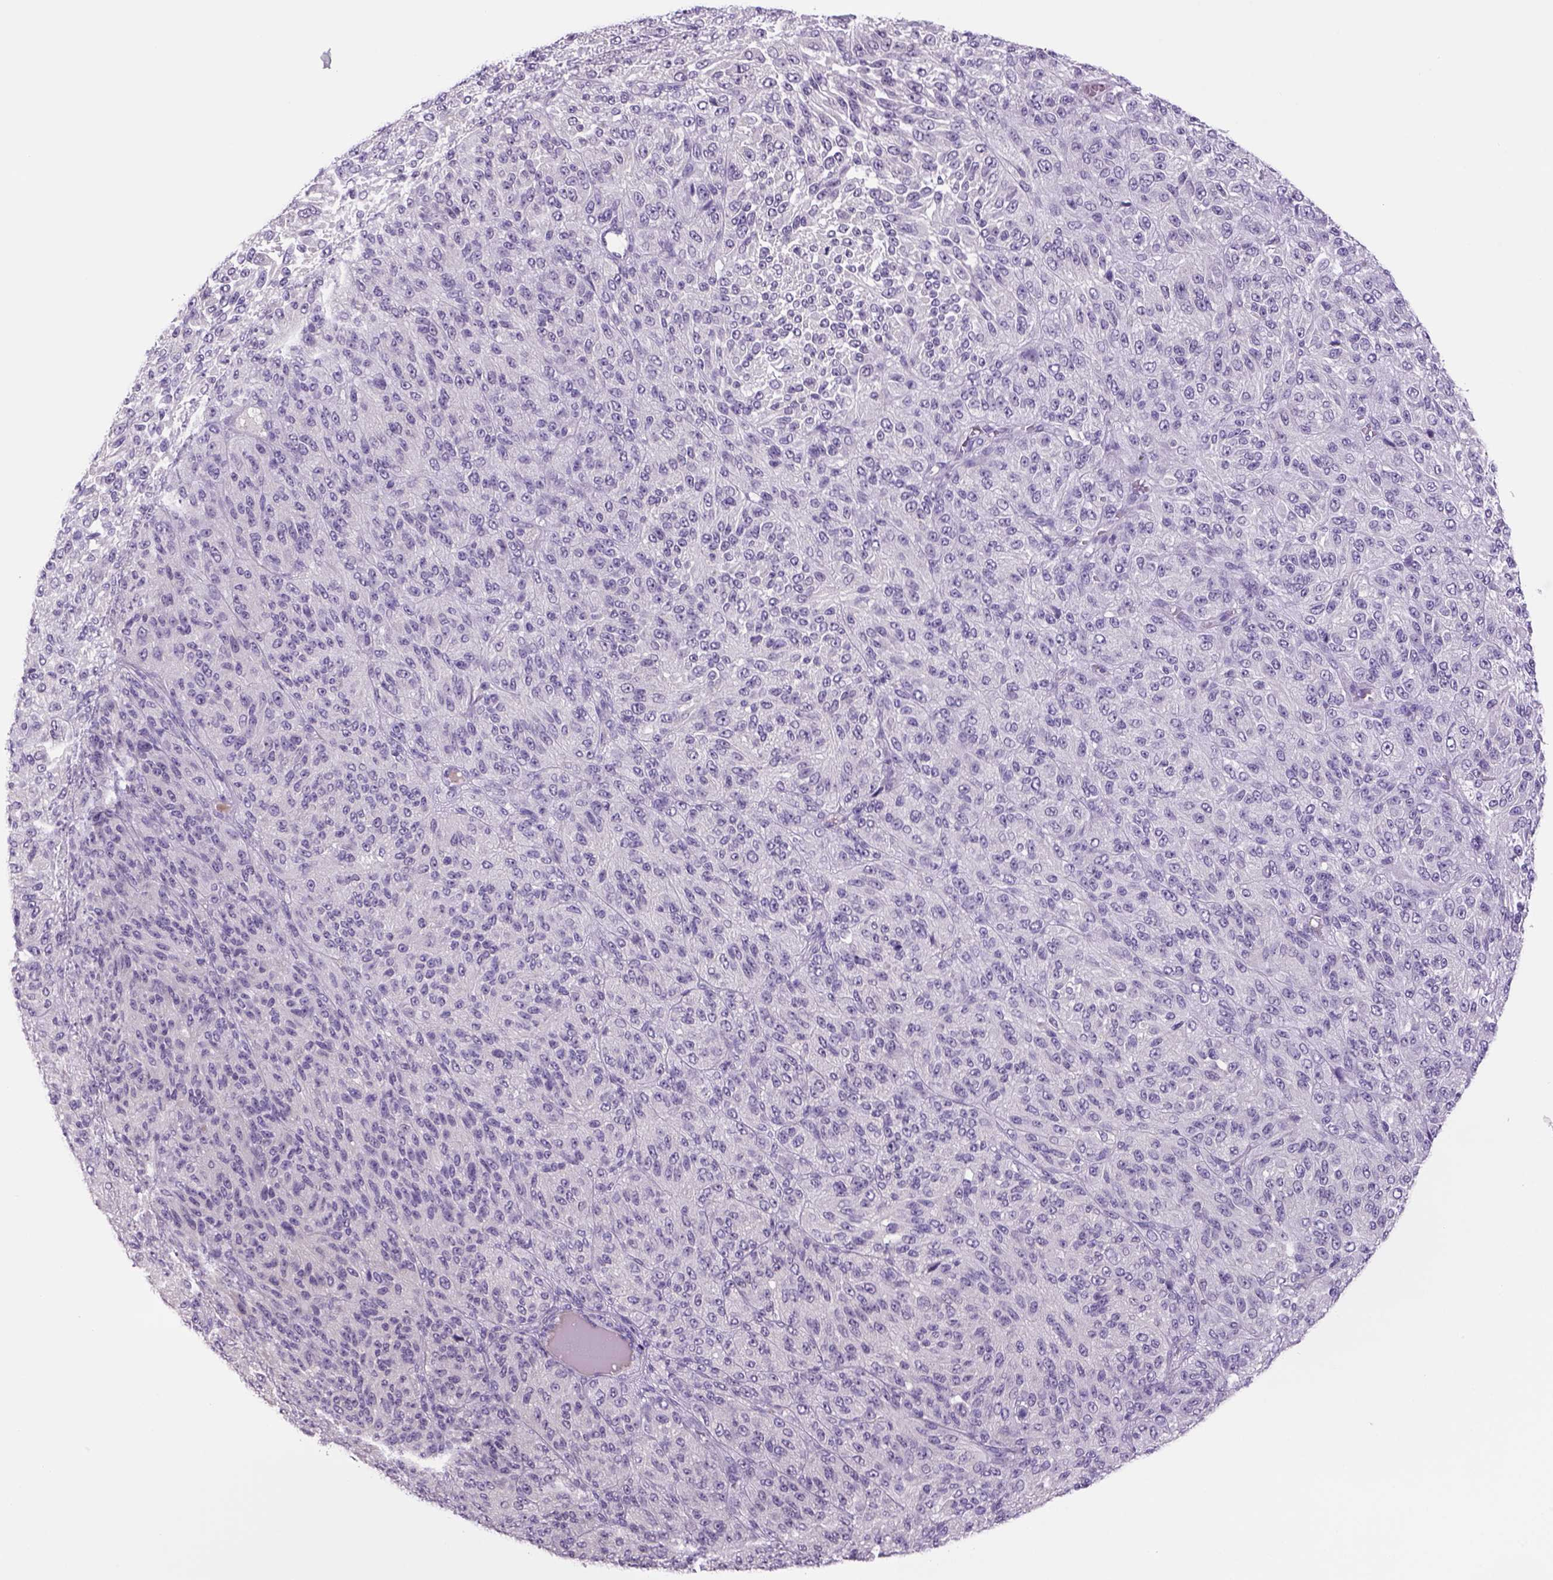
{"staining": {"intensity": "negative", "quantity": "none", "location": "none"}, "tissue": "melanoma", "cell_type": "Tumor cells", "image_type": "cancer", "snomed": [{"axis": "morphology", "description": "Malignant melanoma, Metastatic site"}, {"axis": "topography", "description": "Brain"}], "caption": "IHC micrograph of neoplastic tissue: malignant melanoma (metastatic site) stained with DAB (3,3'-diaminobenzidine) displays no significant protein staining in tumor cells.", "gene": "DBH", "patient": {"sex": "female", "age": 56}}